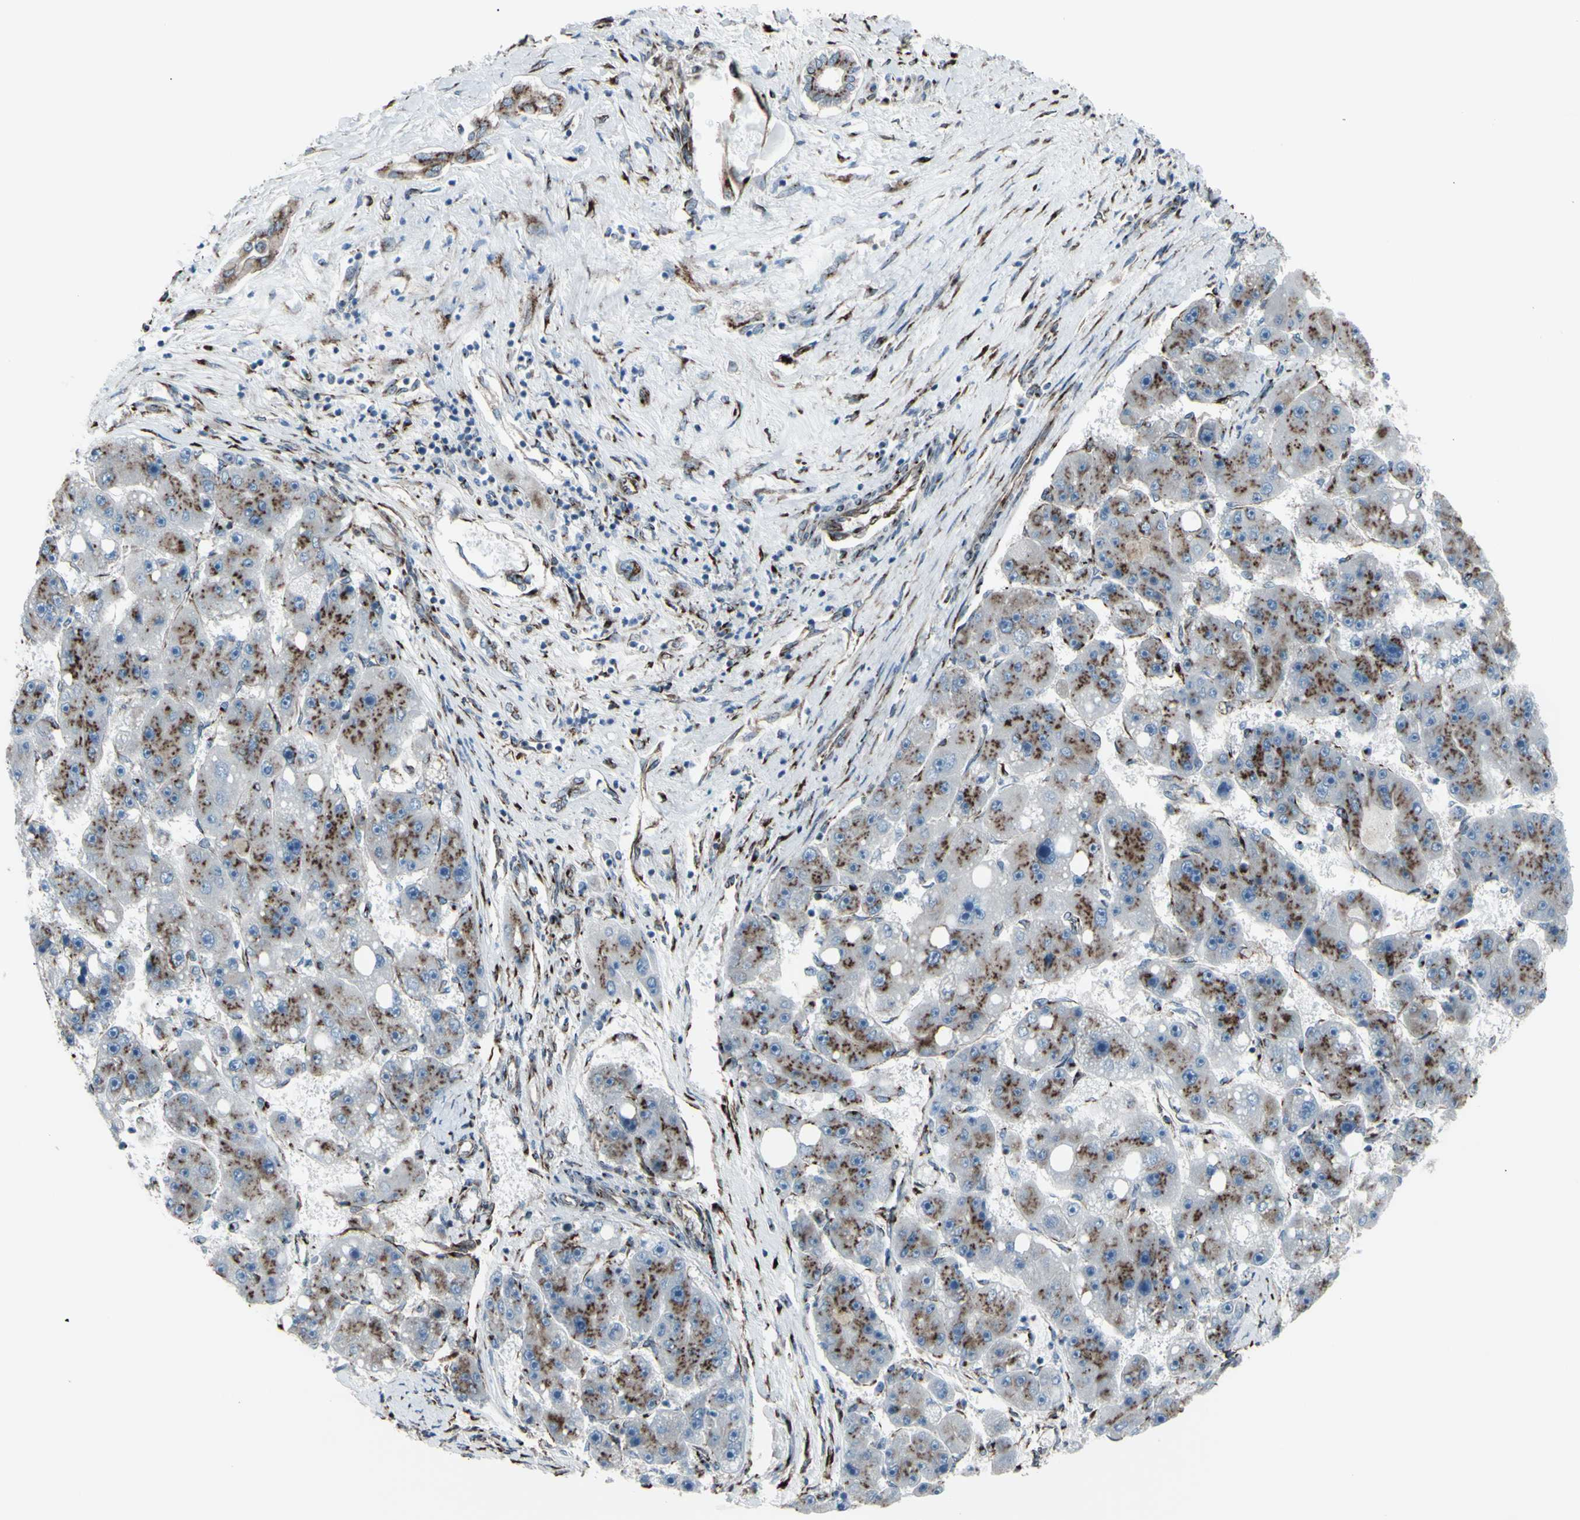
{"staining": {"intensity": "strong", "quantity": ">75%", "location": "cytoplasmic/membranous"}, "tissue": "liver cancer", "cell_type": "Tumor cells", "image_type": "cancer", "snomed": [{"axis": "morphology", "description": "Carcinoma, Hepatocellular, NOS"}, {"axis": "topography", "description": "Liver"}], "caption": "Hepatocellular carcinoma (liver) stained with a brown dye exhibits strong cytoplasmic/membranous positive expression in about >75% of tumor cells.", "gene": "GLG1", "patient": {"sex": "female", "age": 61}}